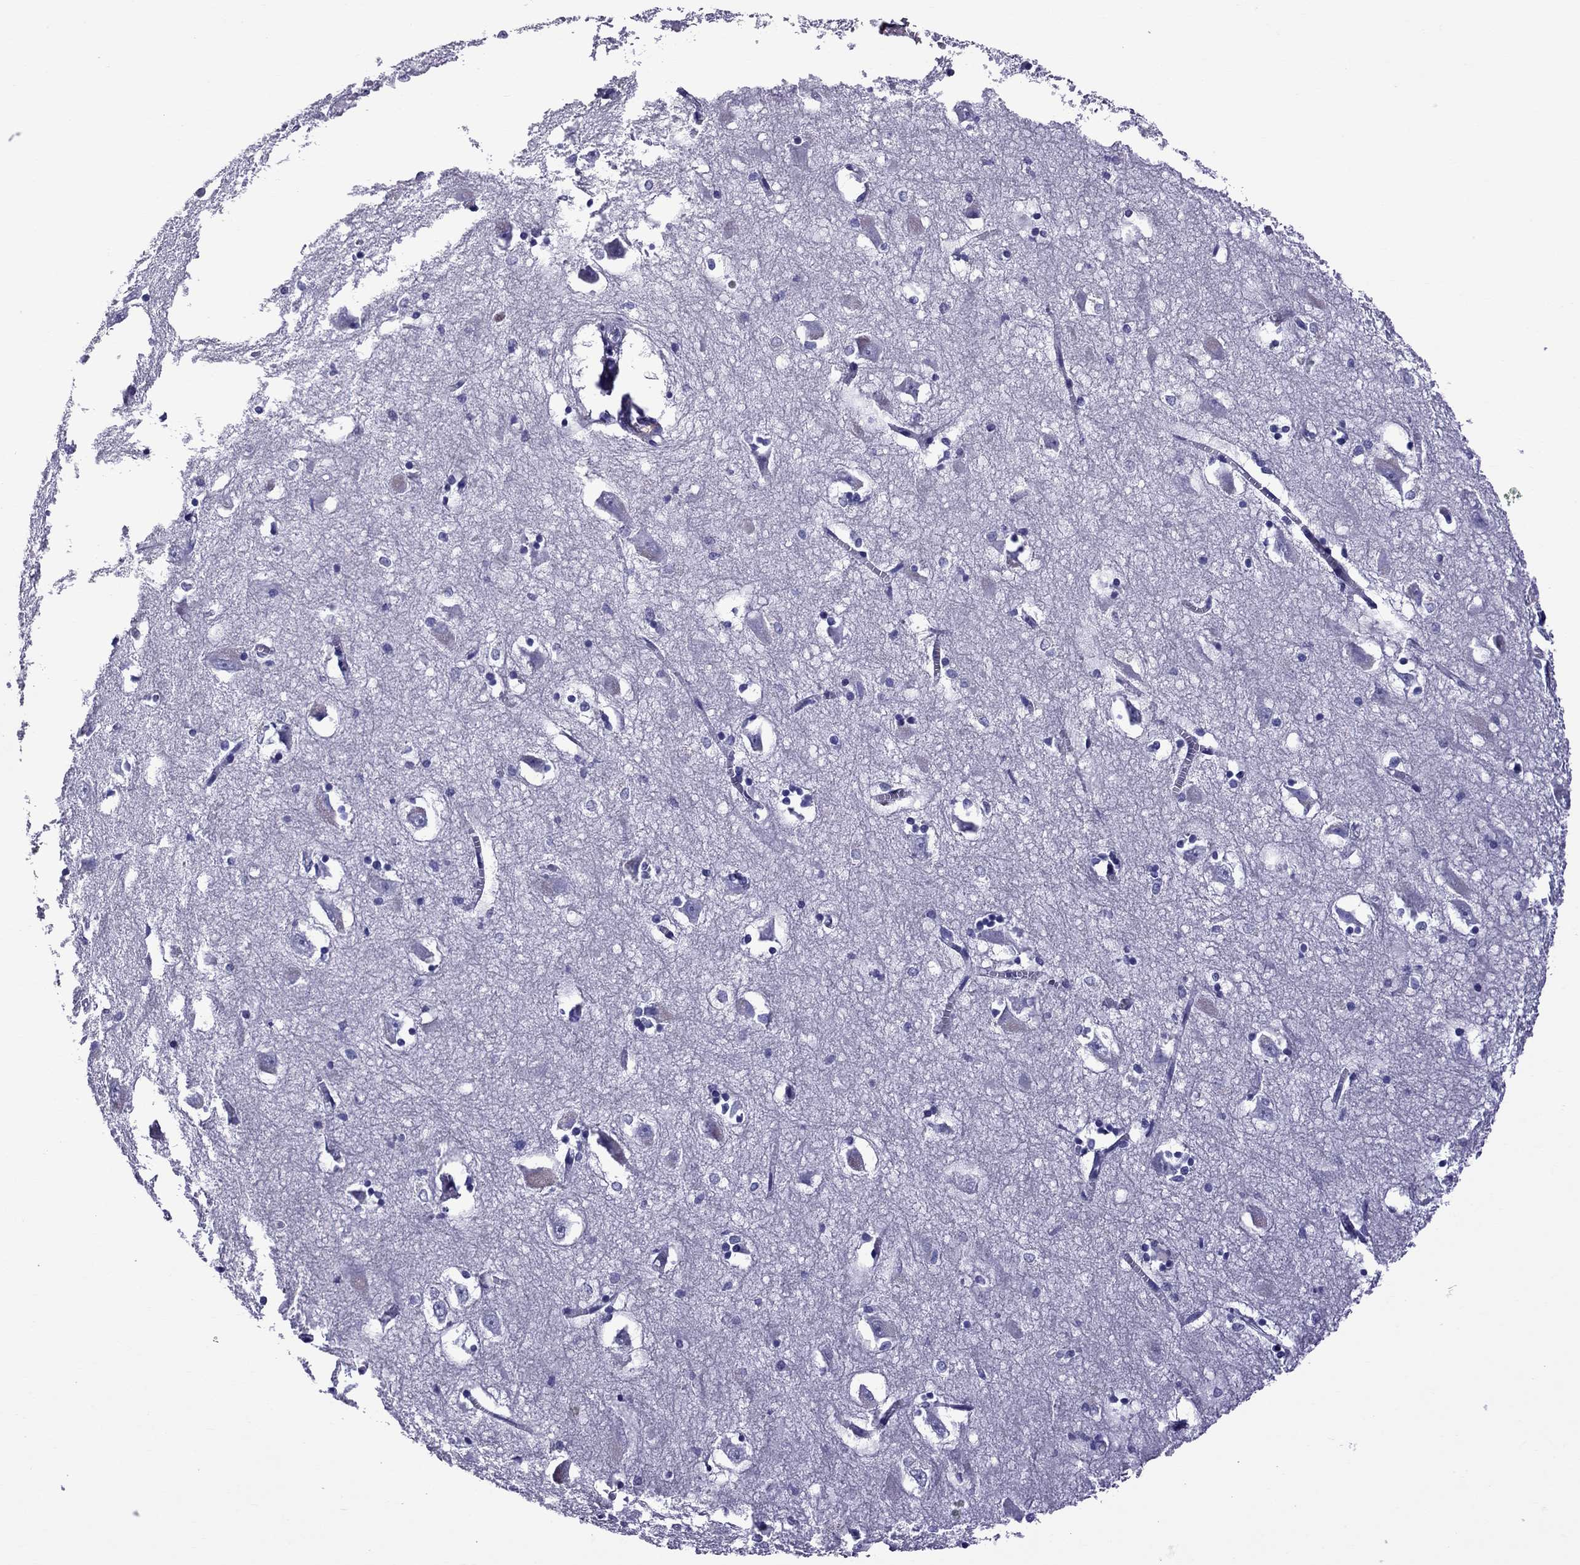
{"staining": {"intensity": "negative", "quantity": "none", "location": "none"}, "tissue": "hippocampus", "cell_type": "Glial cells", "image_type": "normal", "snomed": [{"axis": "morphology", "description": "Normal tissue, NOS"}, {"axis": "topography", "description": "Lateral ventricle wall"}, {"axis": "topography", "description": "Hippocampus"}], "caption": "IHC histopathology image of benign hippocampus: hippocampus stained with DAB (3,3'-diaminobenzidine) exhibits no significant protein staining in glial cells.", "gene": "SCART1", "patient": {"sex": "female", "age": 63}}